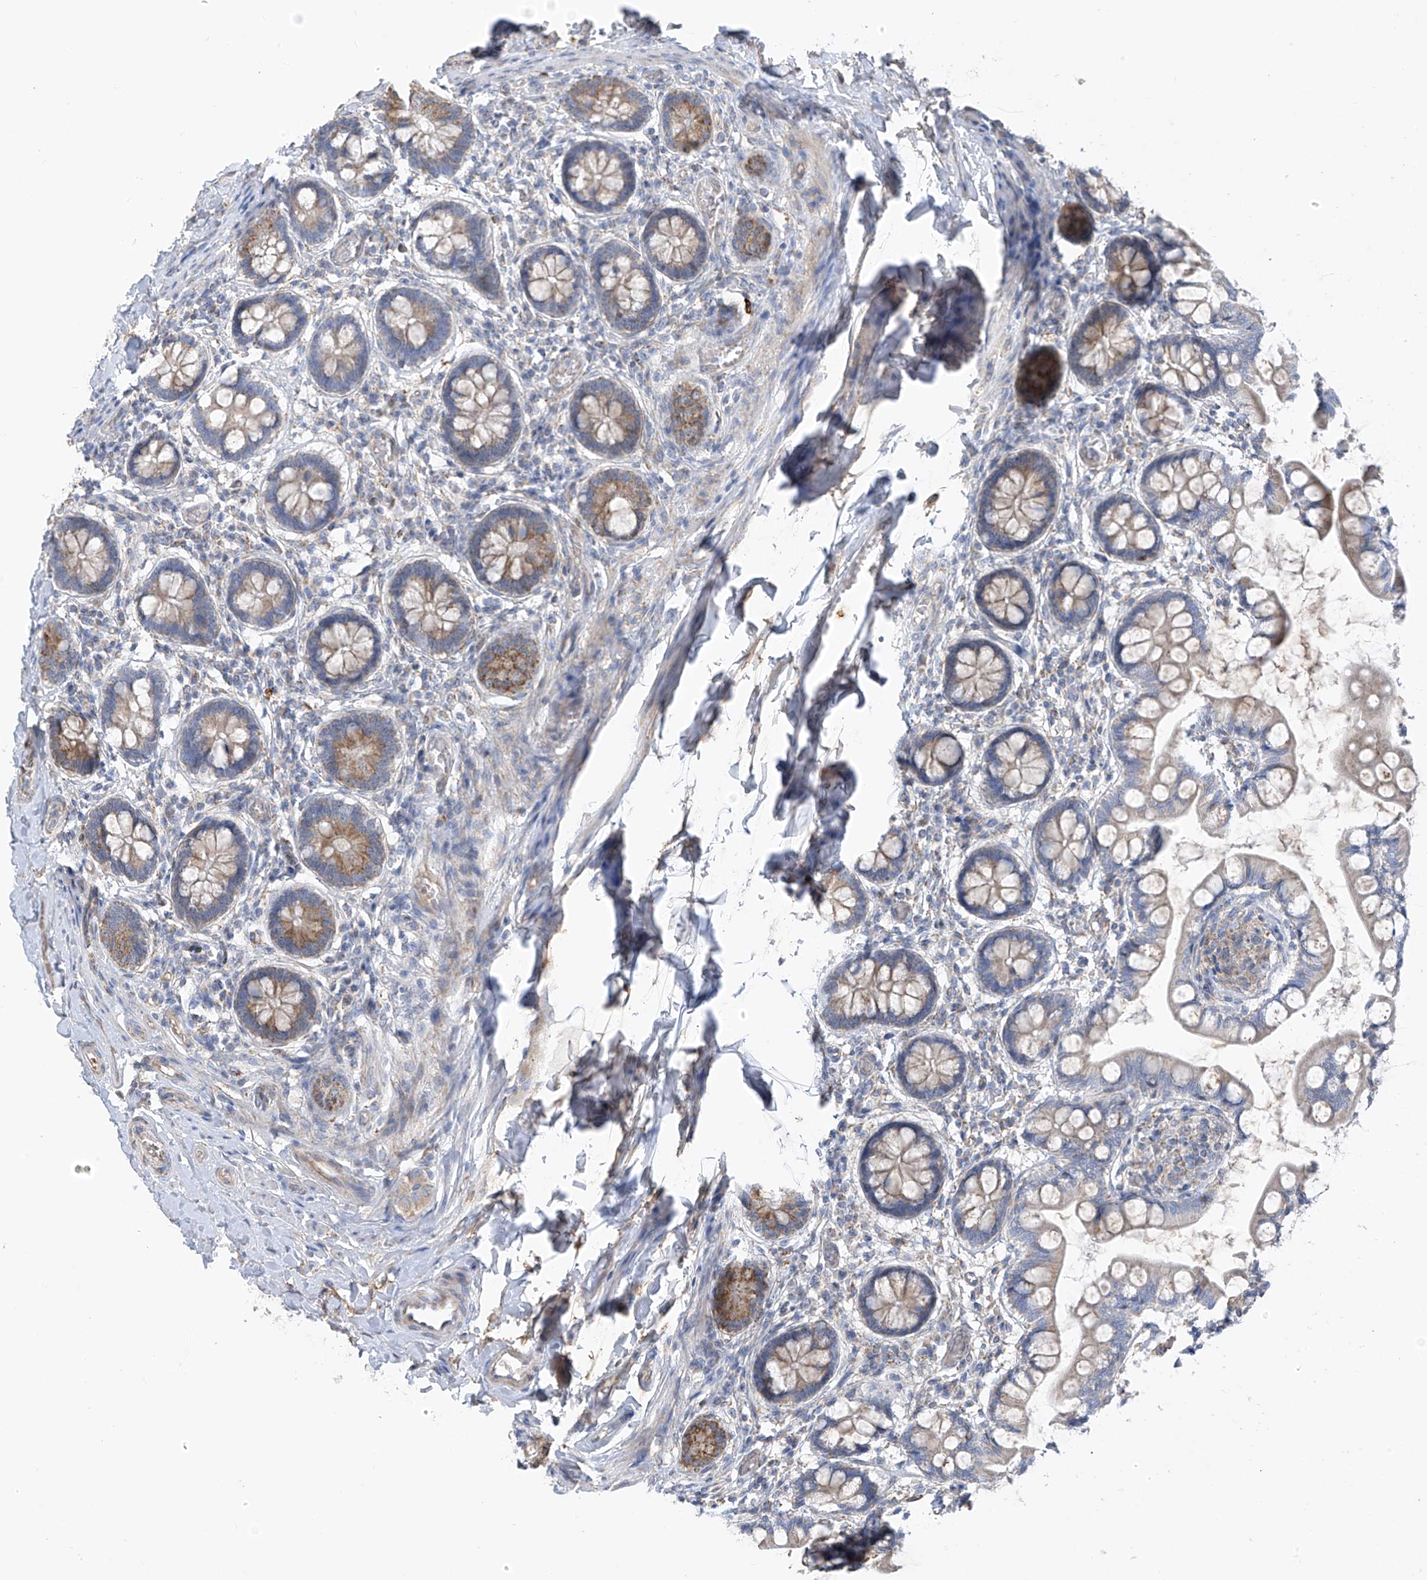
{"staining": {"intensity": "moderate", "quantity": "25%-75%", "location": "cytoplasmic/membranous"}, "tissue": "small intestine", "cell_type": "Glandular cells", "image_type": "normal", "snomed": [{"axis": "morphology", "description": "Normal tissue, NOS"}, {"axis": "topography", "description": "Small intestine"}], "caption": "This image exhibits IHC staining of benign small intestine, with medium moderate cytoplasmic/membranous expression in about 25%-75% of glandular cells.", "gene": "EOMES", "patient": {"sex": "male", "age": 52}}